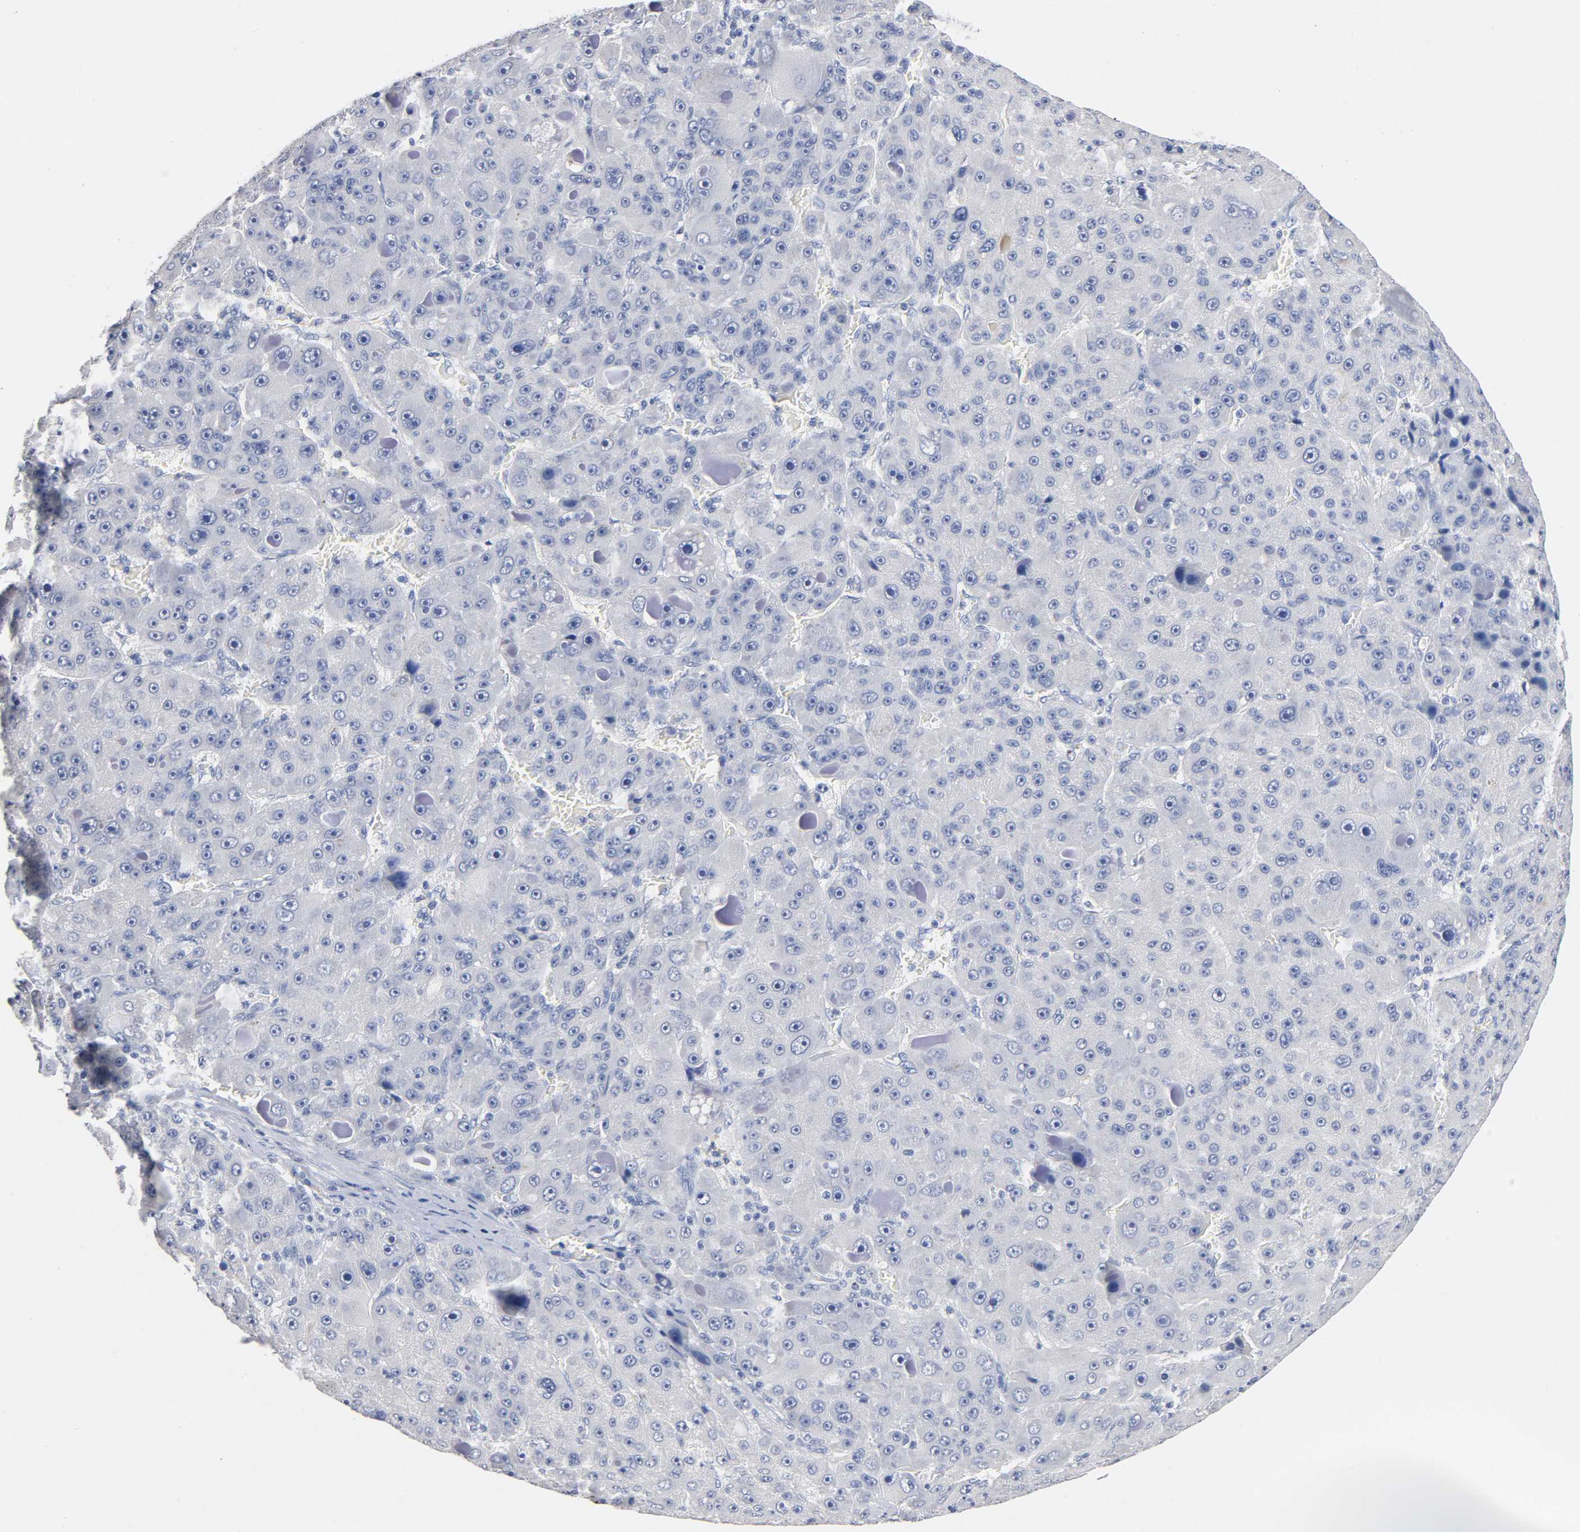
{"staining": {"intensity": "negative", "quantity": "none", "location": "none"}, "tissue": "liver cancer", "cell_type": "Tumor cells", "image_type": "cancer", "snomed": [{"axis": "morphology", "description": "Carcinoma, Hepatocellular, NOS"}, {"axis": "topography", "description": "Liver"}], "caption": "The histopathology image demonstrates no significant expression in tumor cells of hepatocellular carcinoma (liver). (Stains: DAB (3,3'-diaminobenzidine) IHC with hematoxylin counter stain, Microscopy: brightfield microscopy at high magnification).", "gene": "ZCCHC13", "patient": {"sex": "male", "age": 76}}